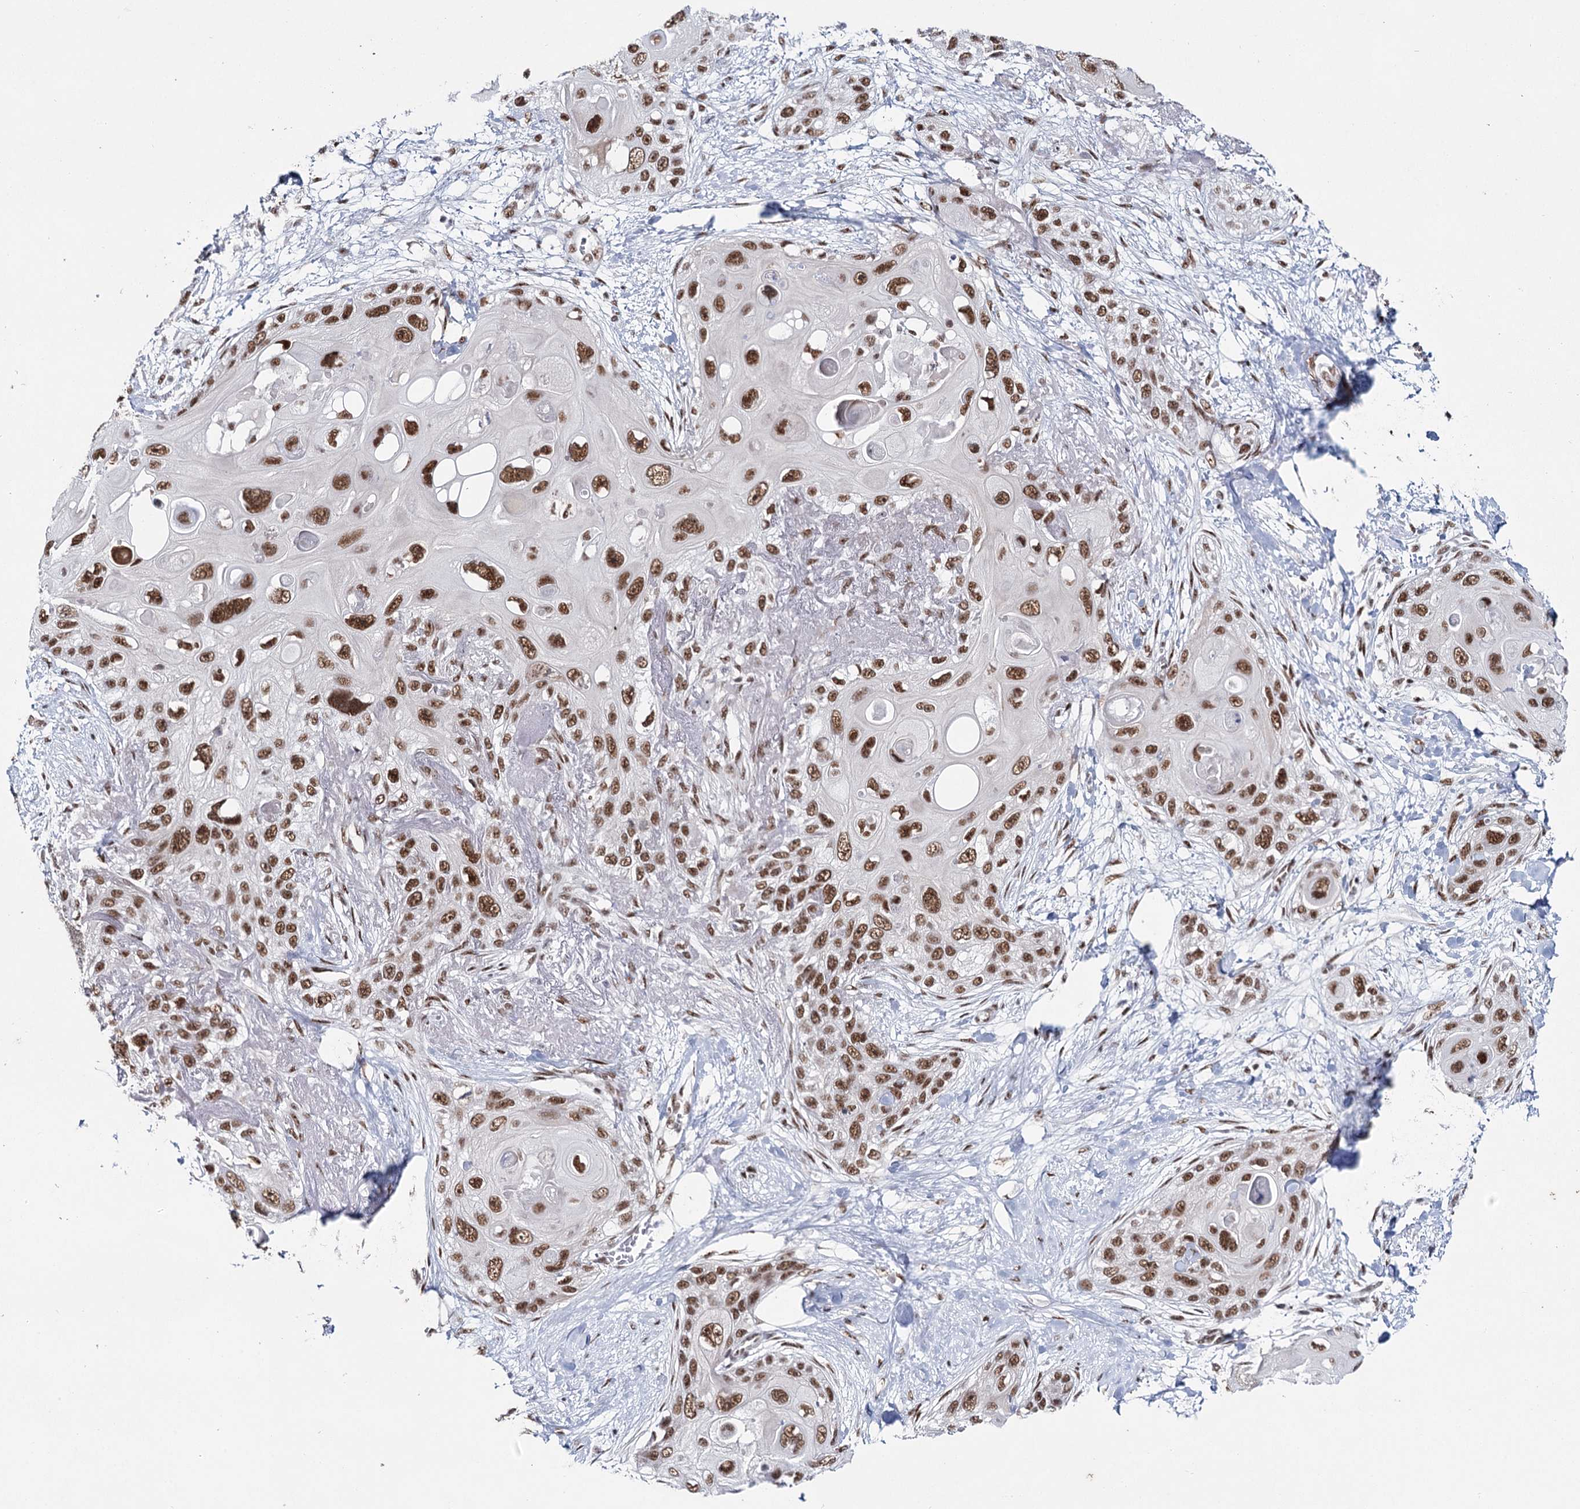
{"staining": {"intensity": "strong", "quantity": ">75%", "location": "nuclear"}, "tissue": "skin cancer", "cell_type": "Tumor cells", "image_type": "cancer", "snomed": [{"axis": "morphology", "description": "Normal tissue, NOS"}, {"axis": "morphology", "description": "Squamous cell carcinoma, NOS"}, {"axis": "topography", "description": "Skin"}], "caption": "A high amount of strong nuclear expression is present in about >75% of tumor cells in skin cancer (squamous cell carcinoma) tissue. (DAB IHC with brightfield microscopy, high magnification).", "gene": "SCAF8", "patient": {"sex": "male", "age": 72}}